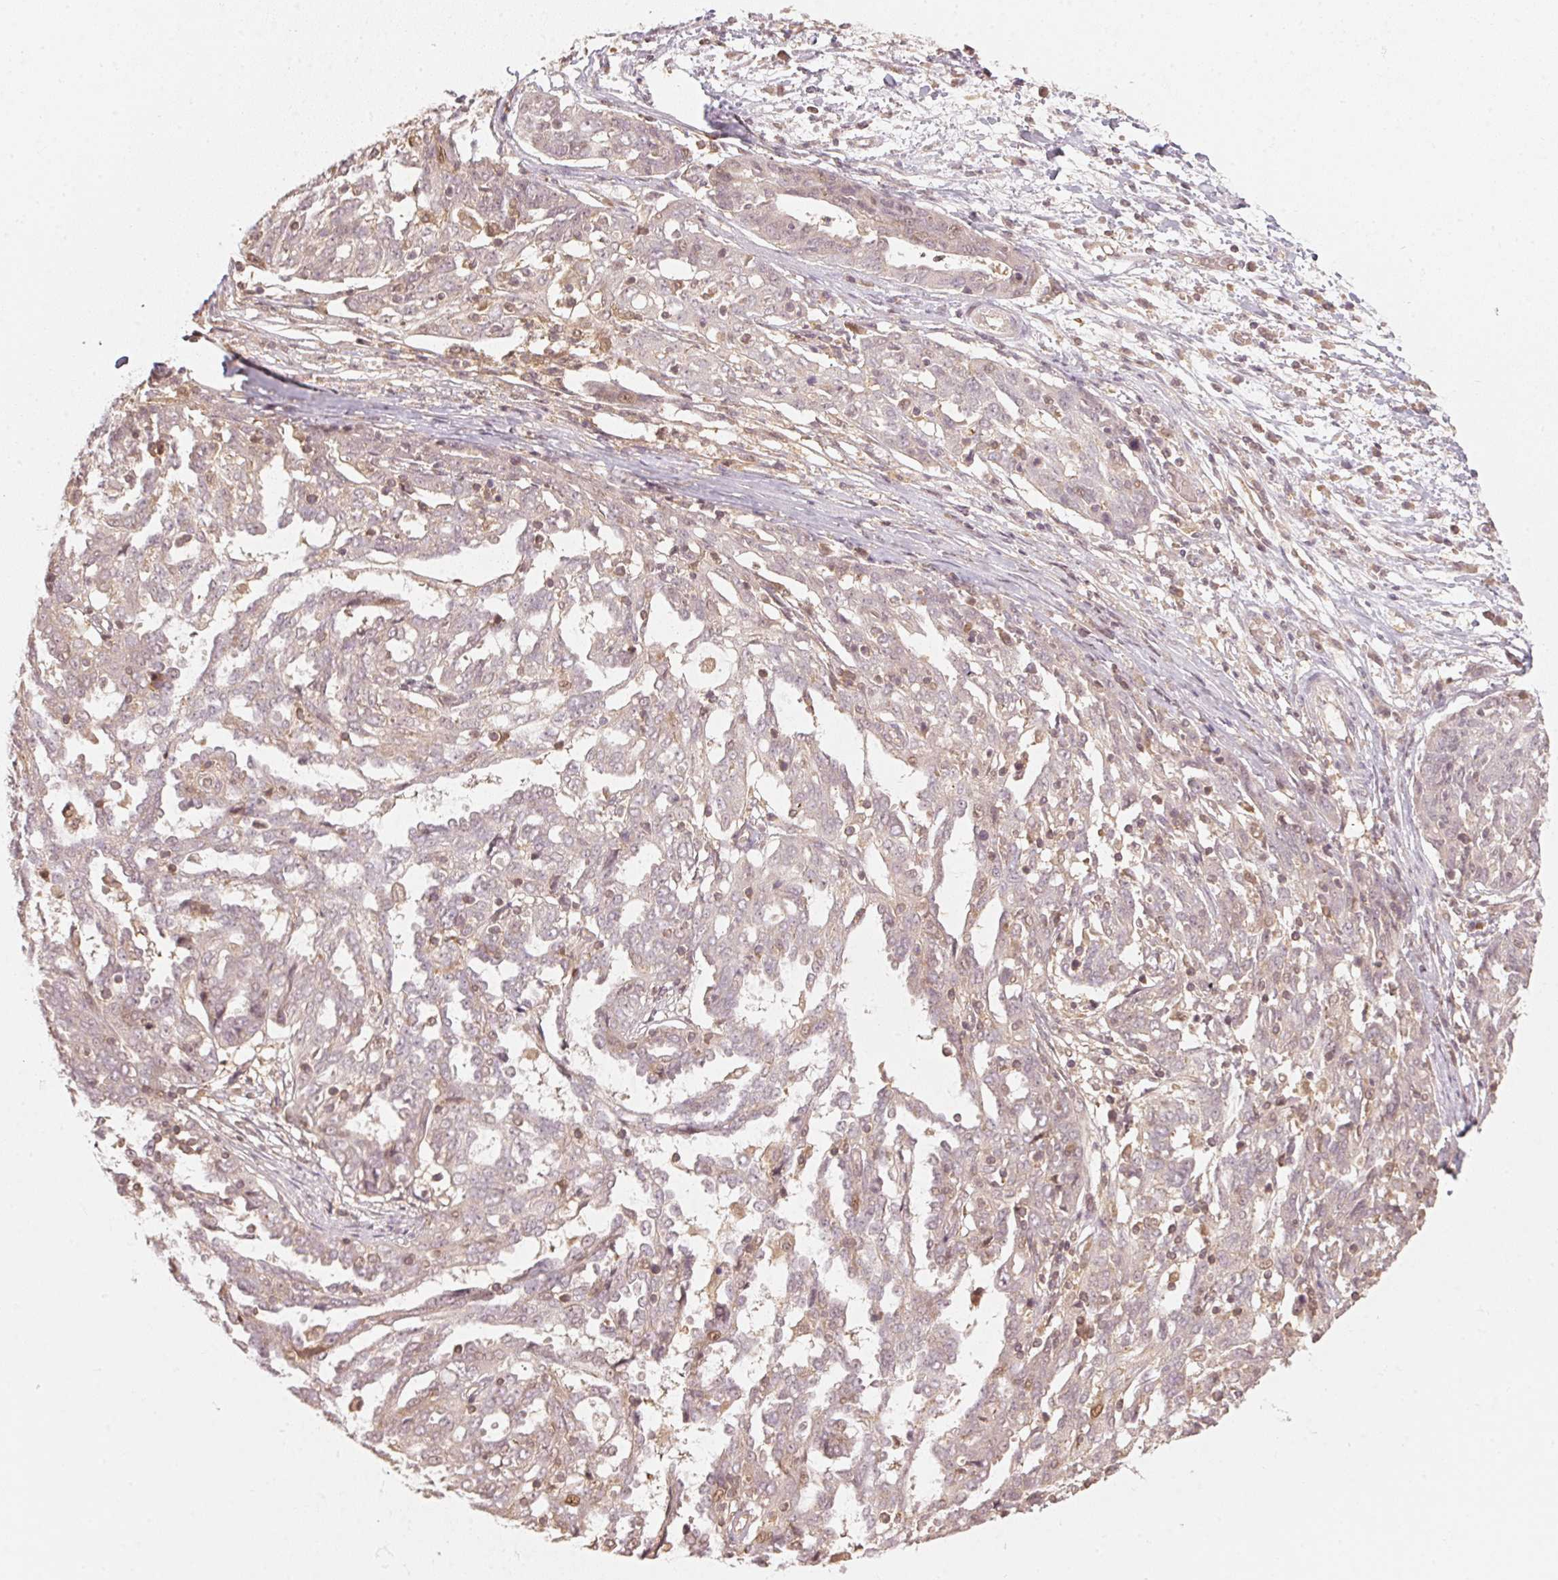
{"staining": {"intensity": "moderate", "quantity": "<25%", "location": "nuclear"}, "tissue": "ovarian cancer", "cell_type": "Tumor cells", "image_type": "cancer", "snomed": [{"axis": "morphology", "description": "Cystadenocarcinoma, serous, NOS"}, {"axis": "topography", "description": "Ovary"}], "caption": "Immunohistochemical staining of human ovarian cancer exhibits low levels of moderate nuclear expression in about <25% of tumor cells.", "gene": "UBE2L3", "patient": {"sex": "female", "age": 67}}